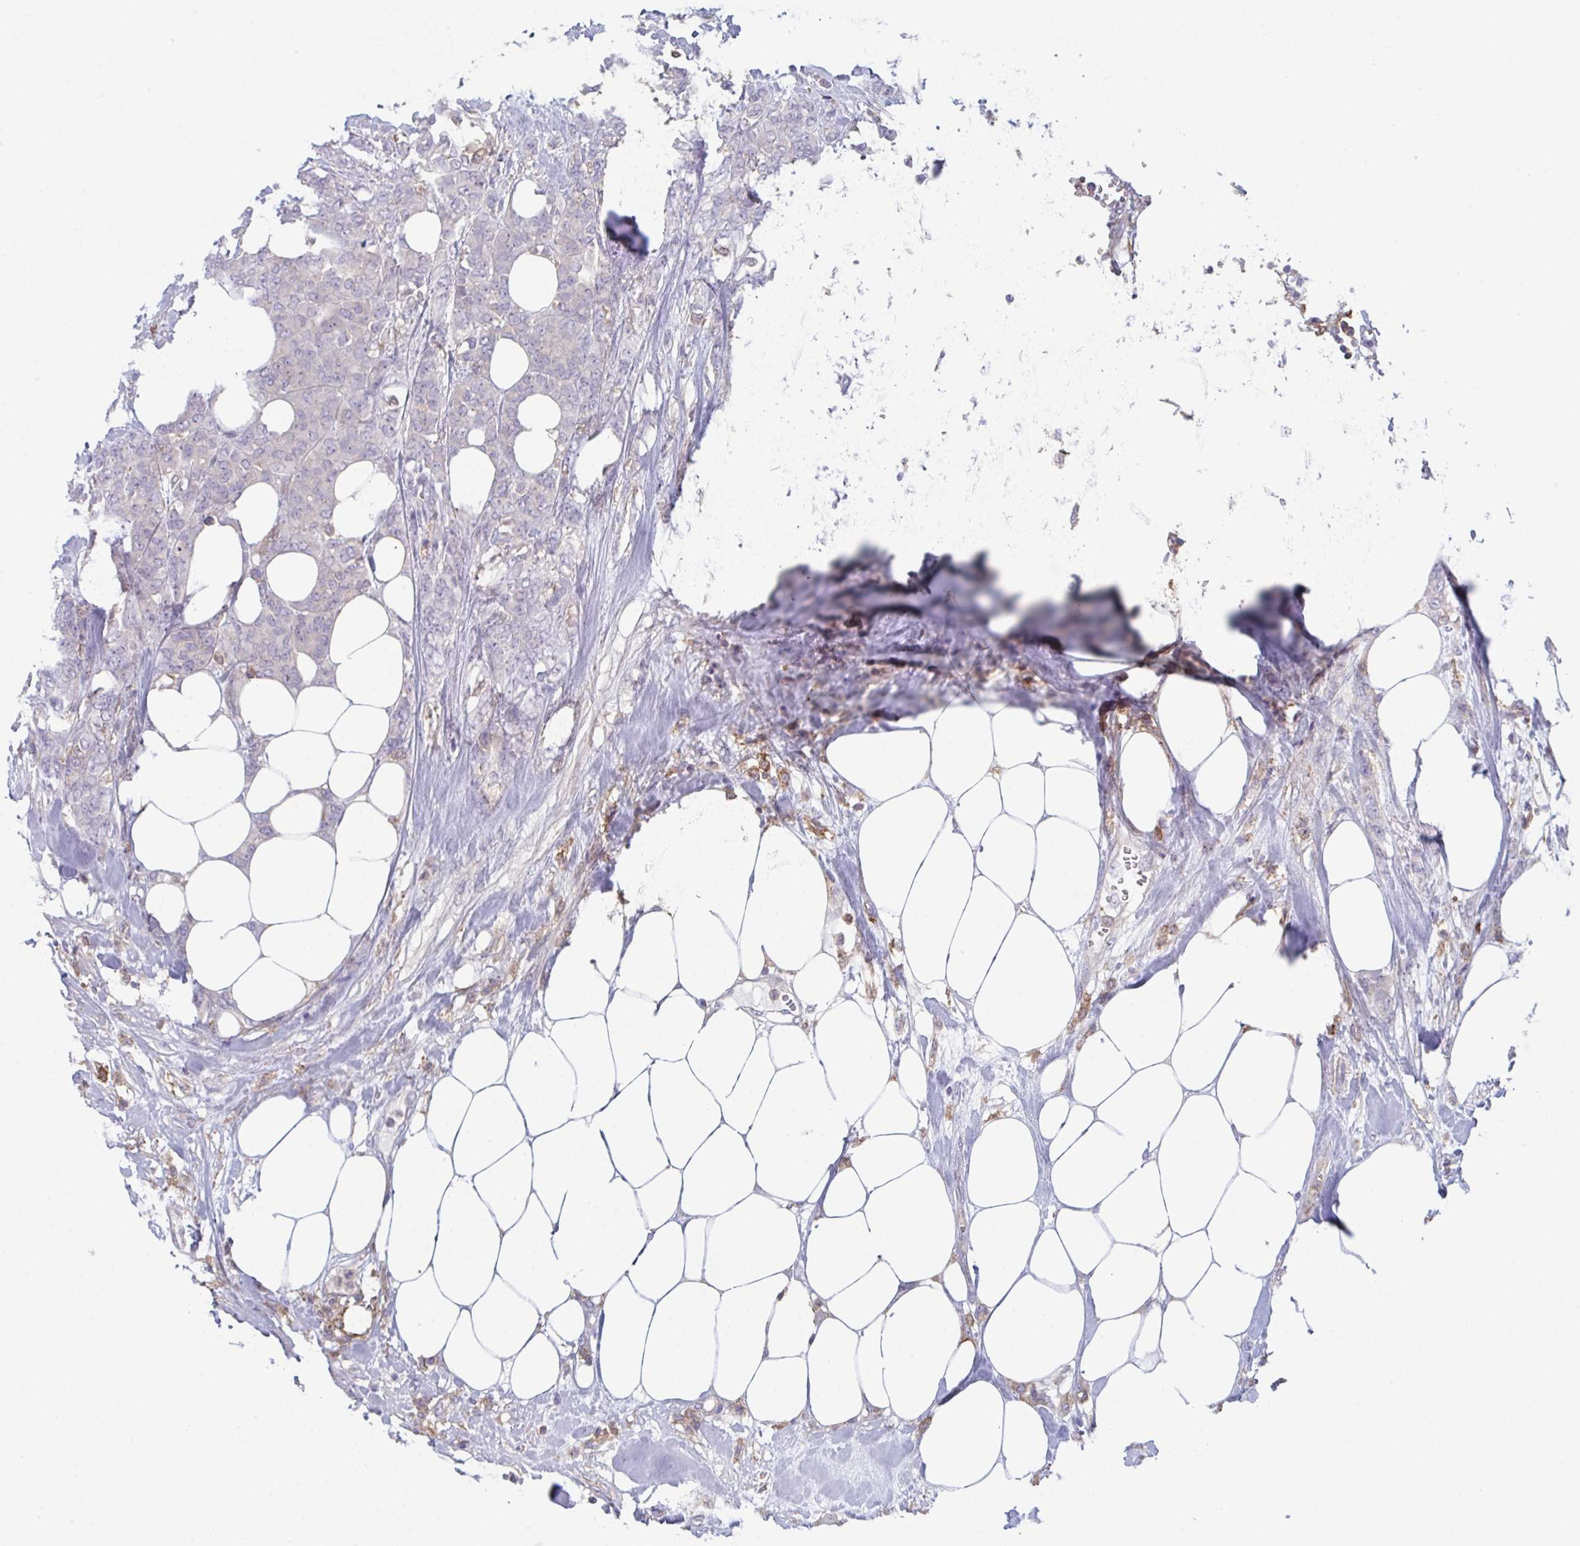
{"staining": {"intensity": "negative", "quantity": "none", "location": "none"}, "tissue": "breast cancer", "cell_type": "Tumor cells", "image_type": "cancer", "snomed": [{"axis": "morphology", "description": "Lobular carcinoma"}, {"axis": "topography", "description": "Breast"}], "caption": "DAB immunohistochemical staining of breast lobular carcinoma reveals no significant positivity in tumor cells.", "gene": "DISP2", "patient": {"sex": "female", "age": 91}}